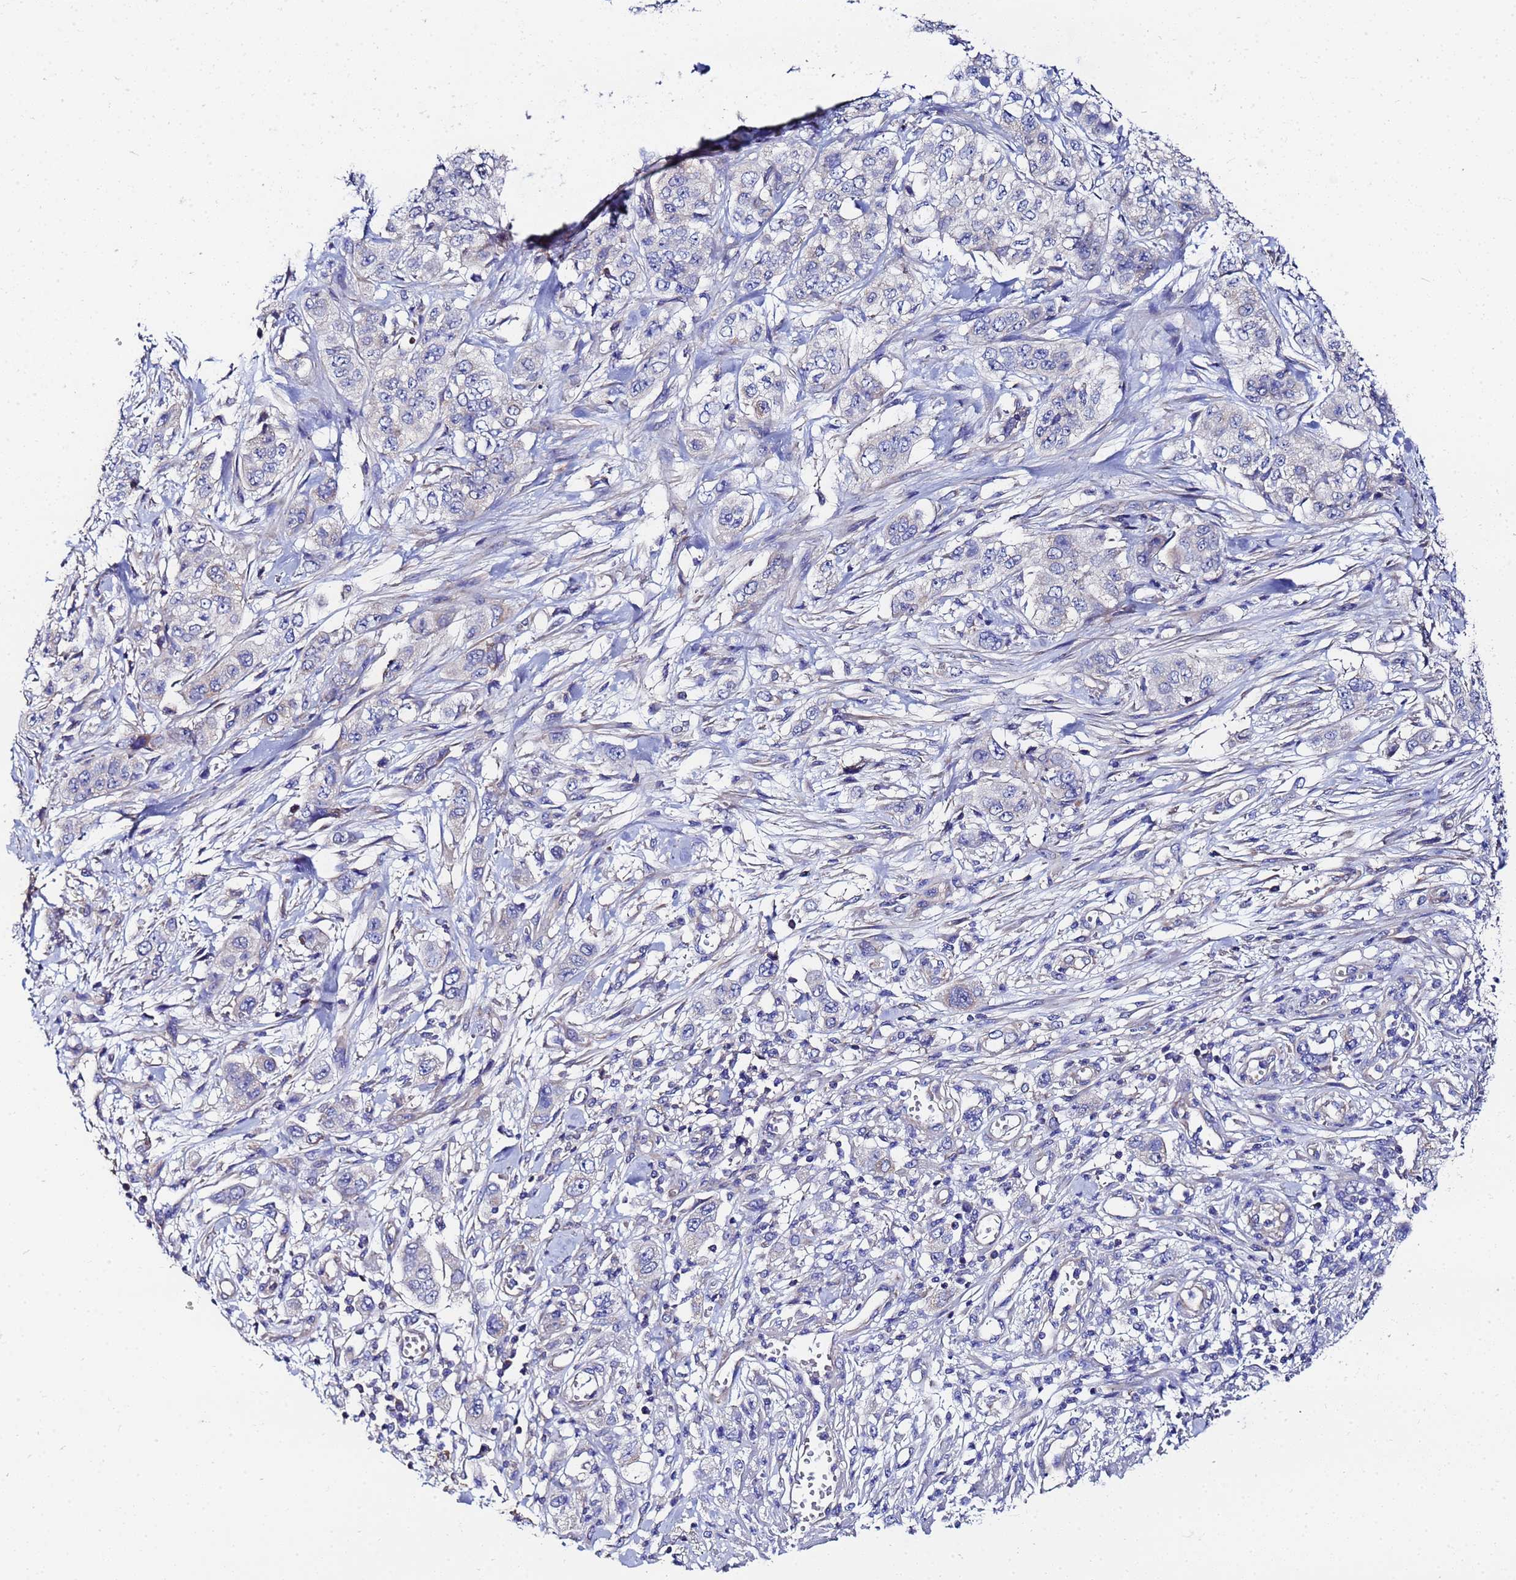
{"staining": {"intensity": "negative", "quantity": "none", "location": "none"}, "tissue": "stomach cancer", "cell_type": "Tumor cells", "image_type": "cancer", "snomed": [{"axis": "morphology", "description": "Adenocarcinoma, NOS"}, {"axis": "topography", "description": "Stomach, upper"}], "caption": "DAB immunohistochemical staining of human stomach cancer demonstrates no significant positivity in tumor cells.", "gene": "FAHD2A", "patient": {"sex": "male", "age": 62}}